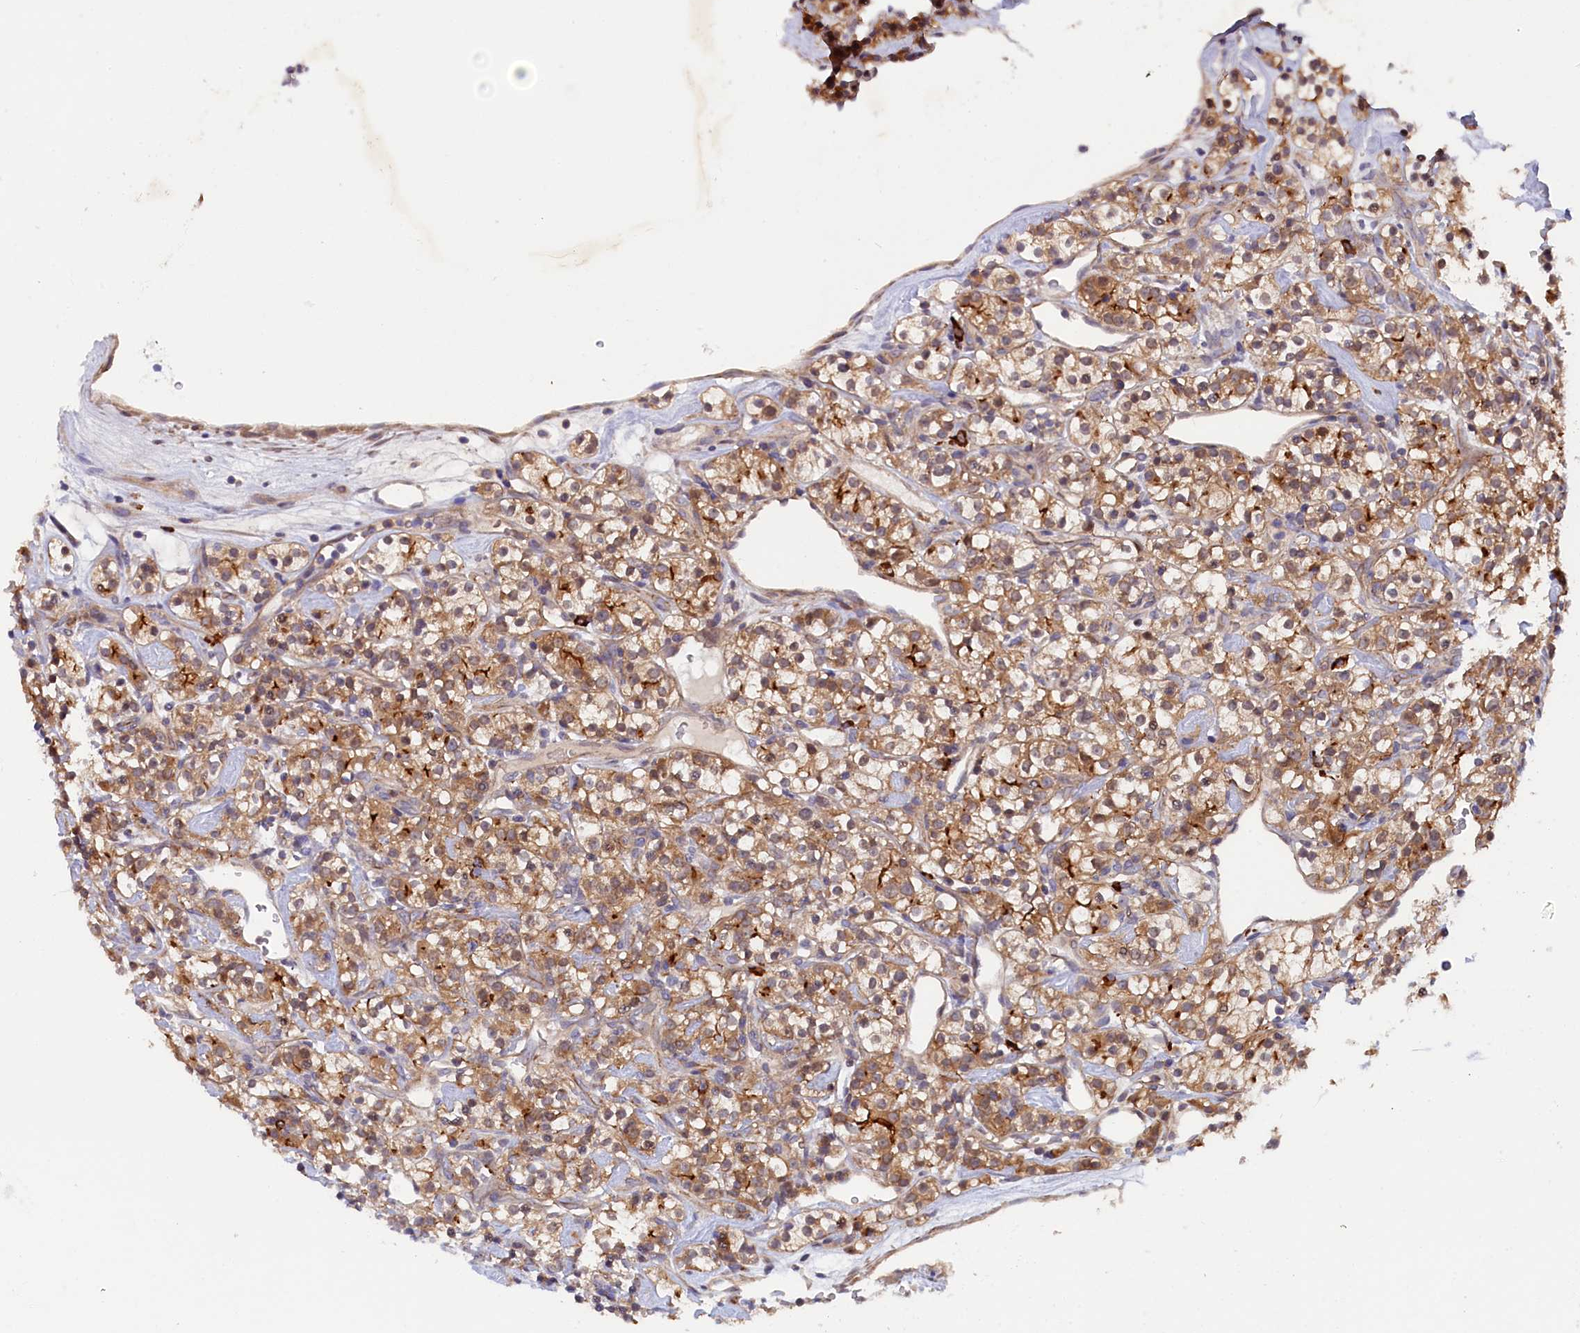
{"staining": {"intensity": "weak", "quantity": ">75%", "location": "cytoplasmic/membranous"}, "tissue": "renal cancer", "cell_type": "Tumor cells", "image_type": "cancer", "snomed": [{"axis": "morphology", "description": "Adenocarcinoma, NOS"}, {"axis": "topography", "description": "Kidney"}], "caption": "Human renal cancer stained with a brown dye demonstrates weak cytoplasmic/membranous positive staining in approximately >75% of tumor cells.", "gene": "JPT2", "patient": {"sex": "male", "age": 77}}